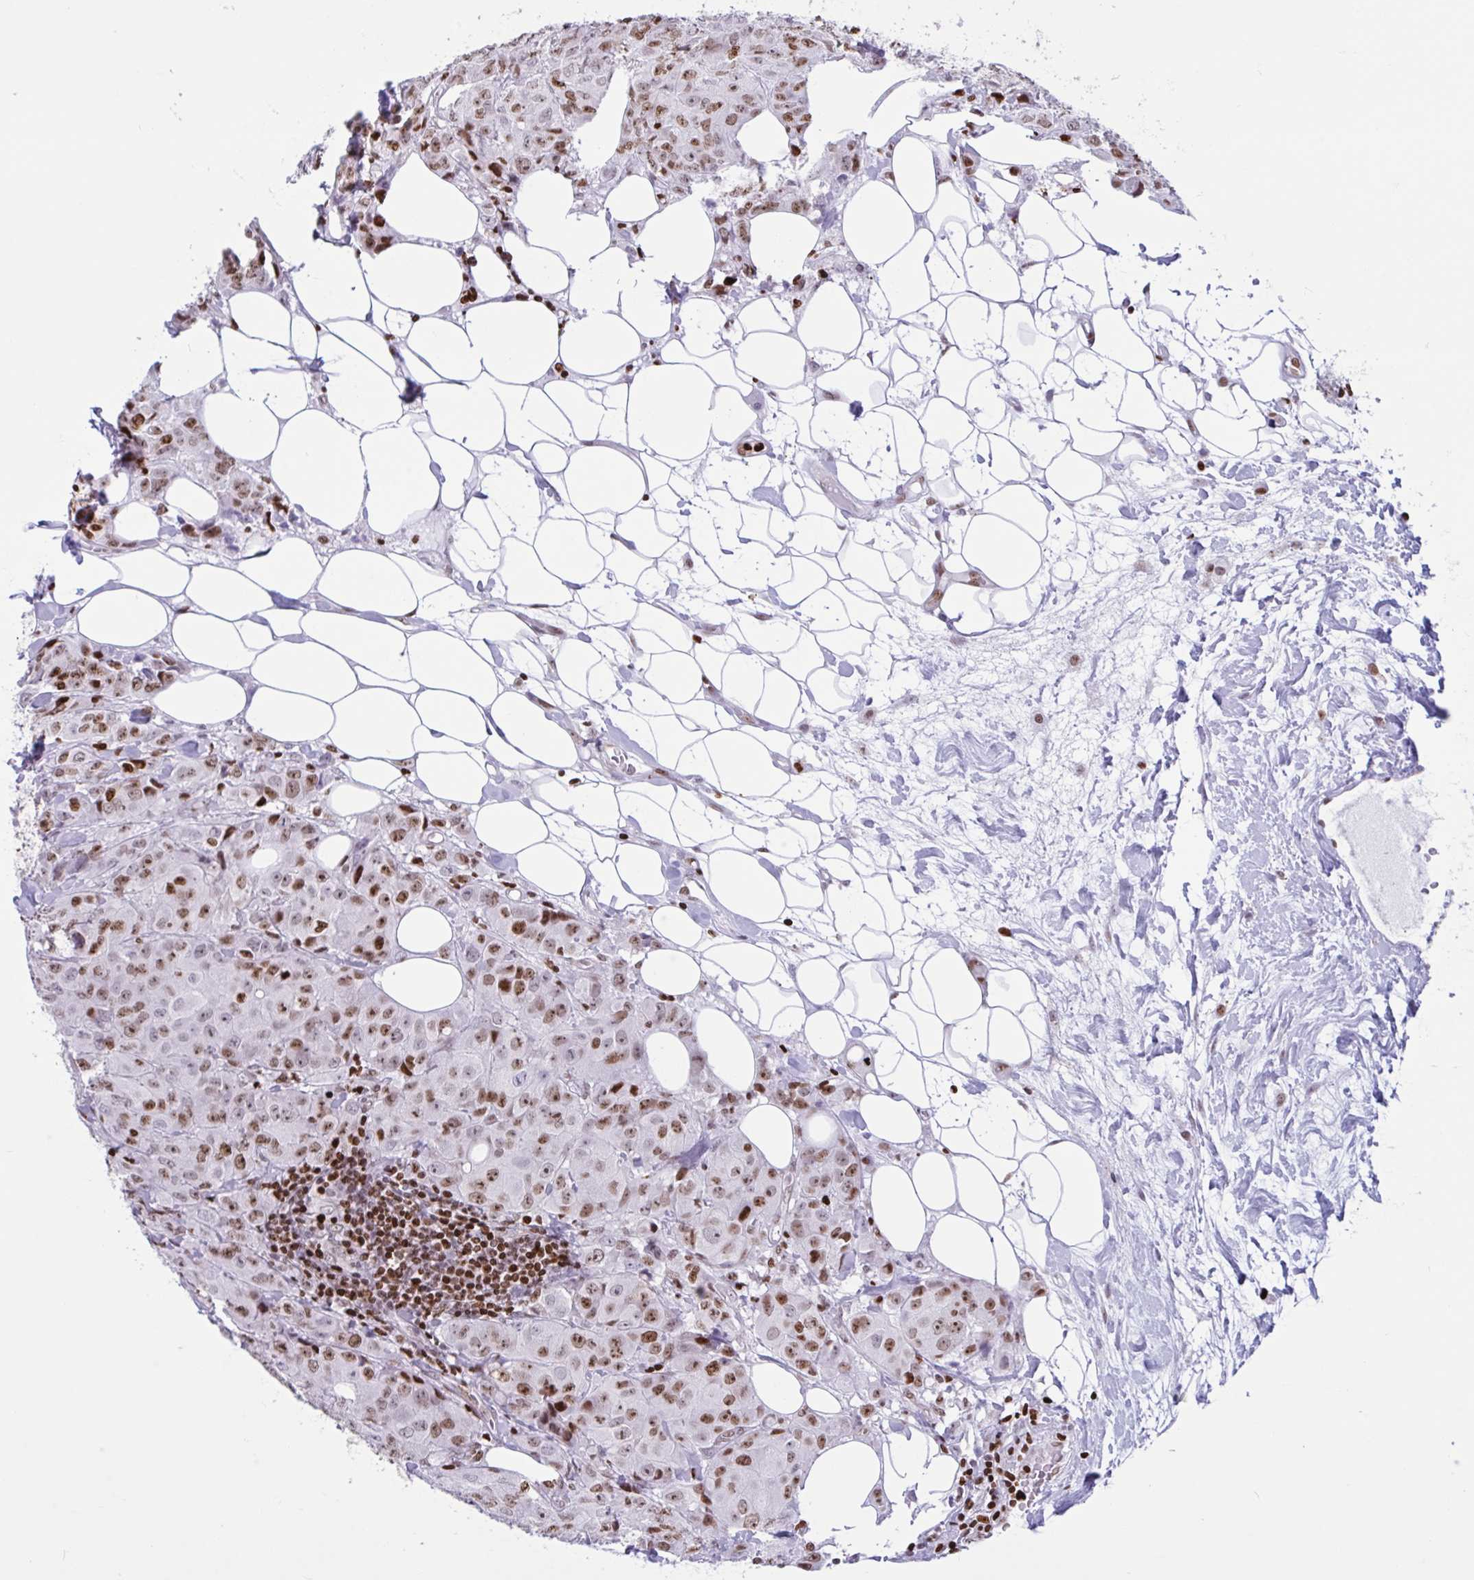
{"staining": {"intensity": "moderate", "quantity": ">75%", "location": "nuclear"}, "tissue": "breast cancer", "cell_type": "Tumor cells", "image_type": "cancer", "snomed": [{"axis": "morphology", "description": "Duct carcinoma"}, {"axis": "topography", "description": "Breast"}], "caption": "Immunohistochemical staining of human breast cancer (intraductal carcinoma) exhibits medium levels of moderate nuclear protein positivity in approximately >75% of tumor cells.", "gene": "HMGB2", "patient": {"sex": "female", "age": 43}}